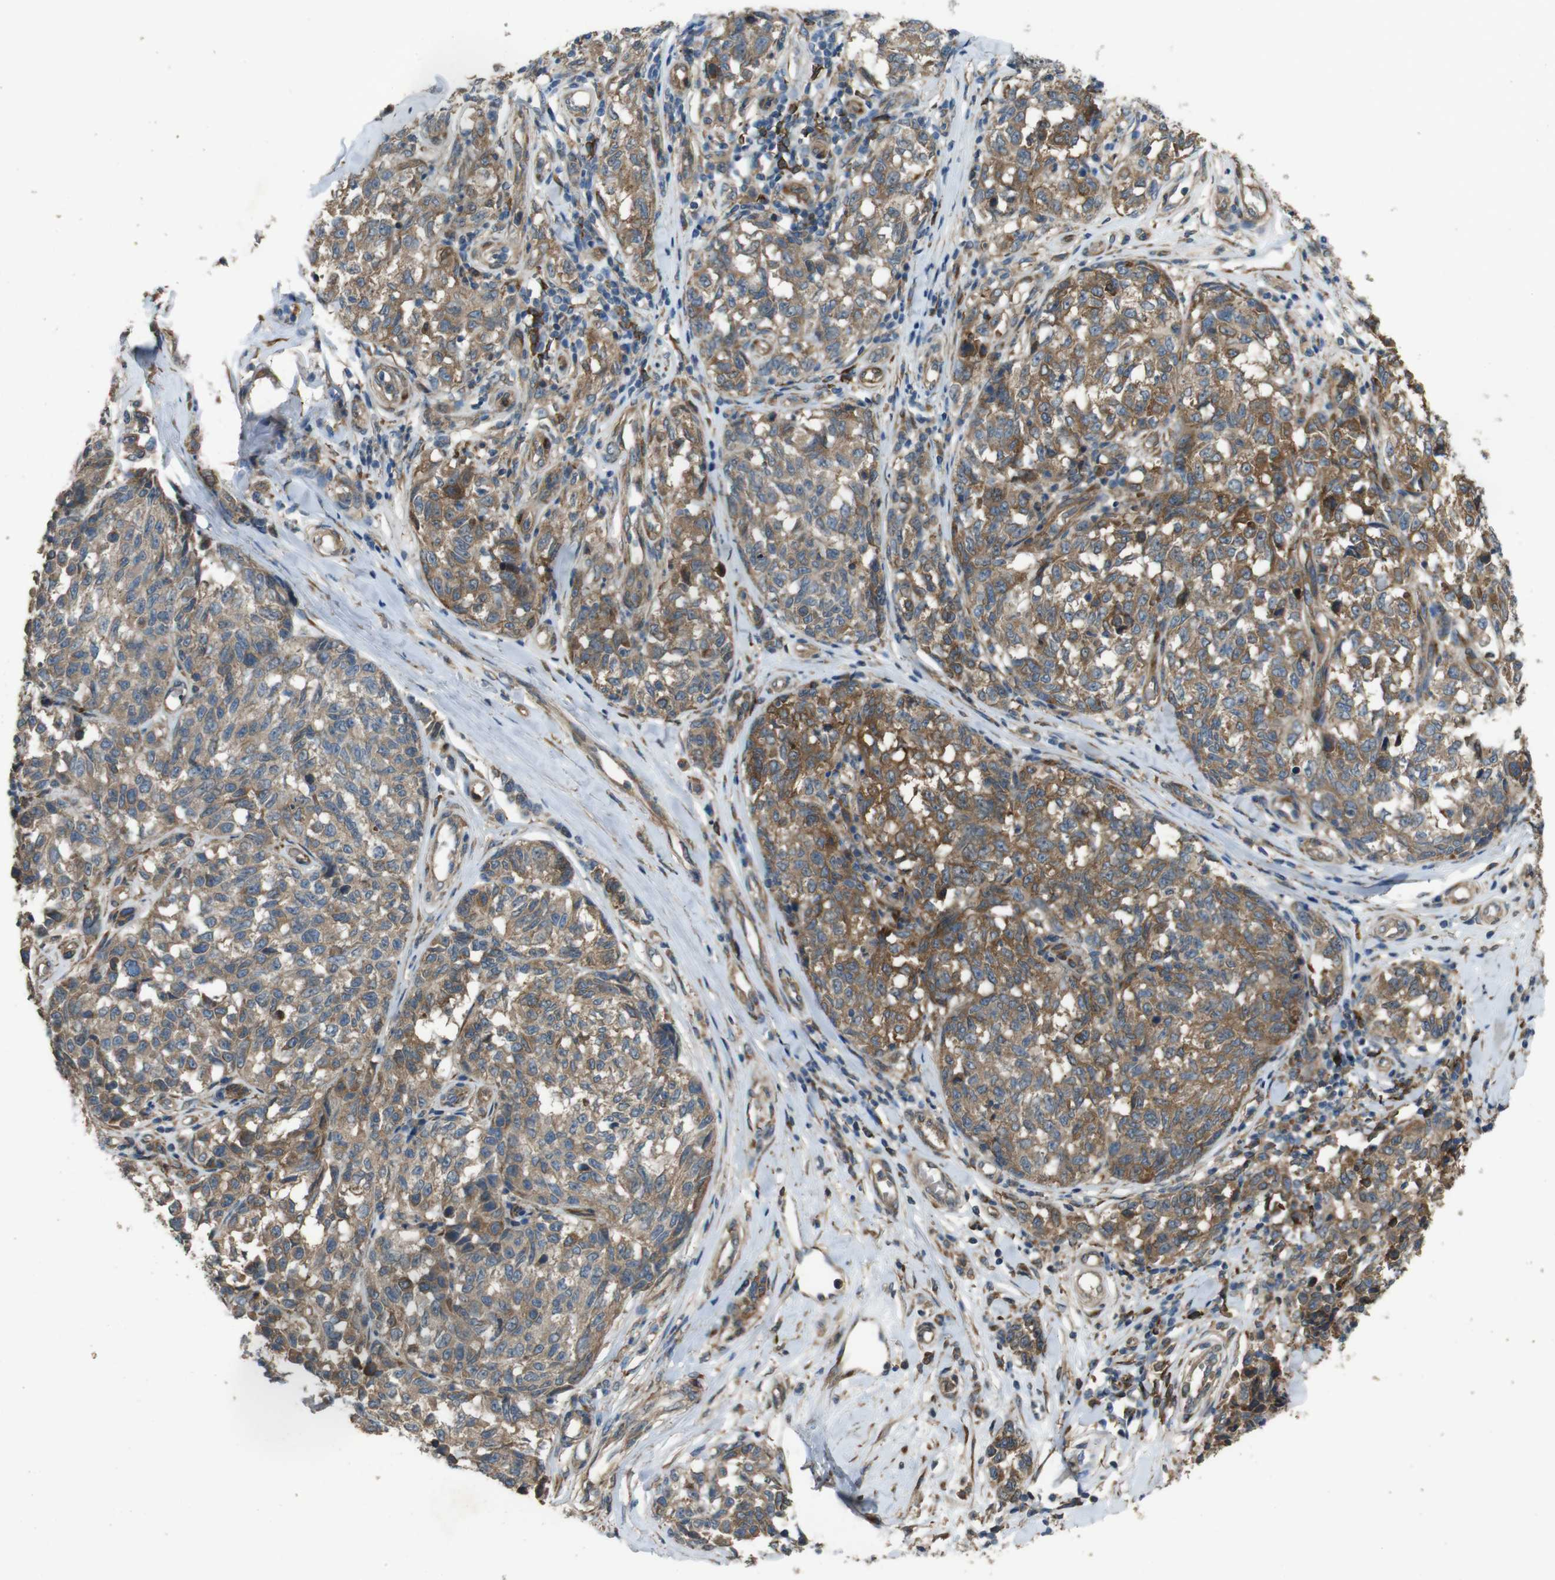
{"staining": {"intensity": "moderate", "quantity": ">75%", "location": "cytoplasmic/membranous"}, "tissue": "melanoma", "cell_type": "Tumor cells", "image_type": "cancer", "snomed": [{"axis": "morphology", "description": "Malignant melanoma, NOS"}, {"axis": "topography", "description": "Skin"}], "caption": "Brown immunohistochemical staining in malignant melanoma exhibits moderate cytoplasmic/membranous staining in about >75% of tumor cells. Using DAB (brown) and hematoxylin (blue) stains, captured at high magnification using brightfield microscopy.", "gene": "ARHGAP24", "patient": {"sex": "female", "age": 64}}